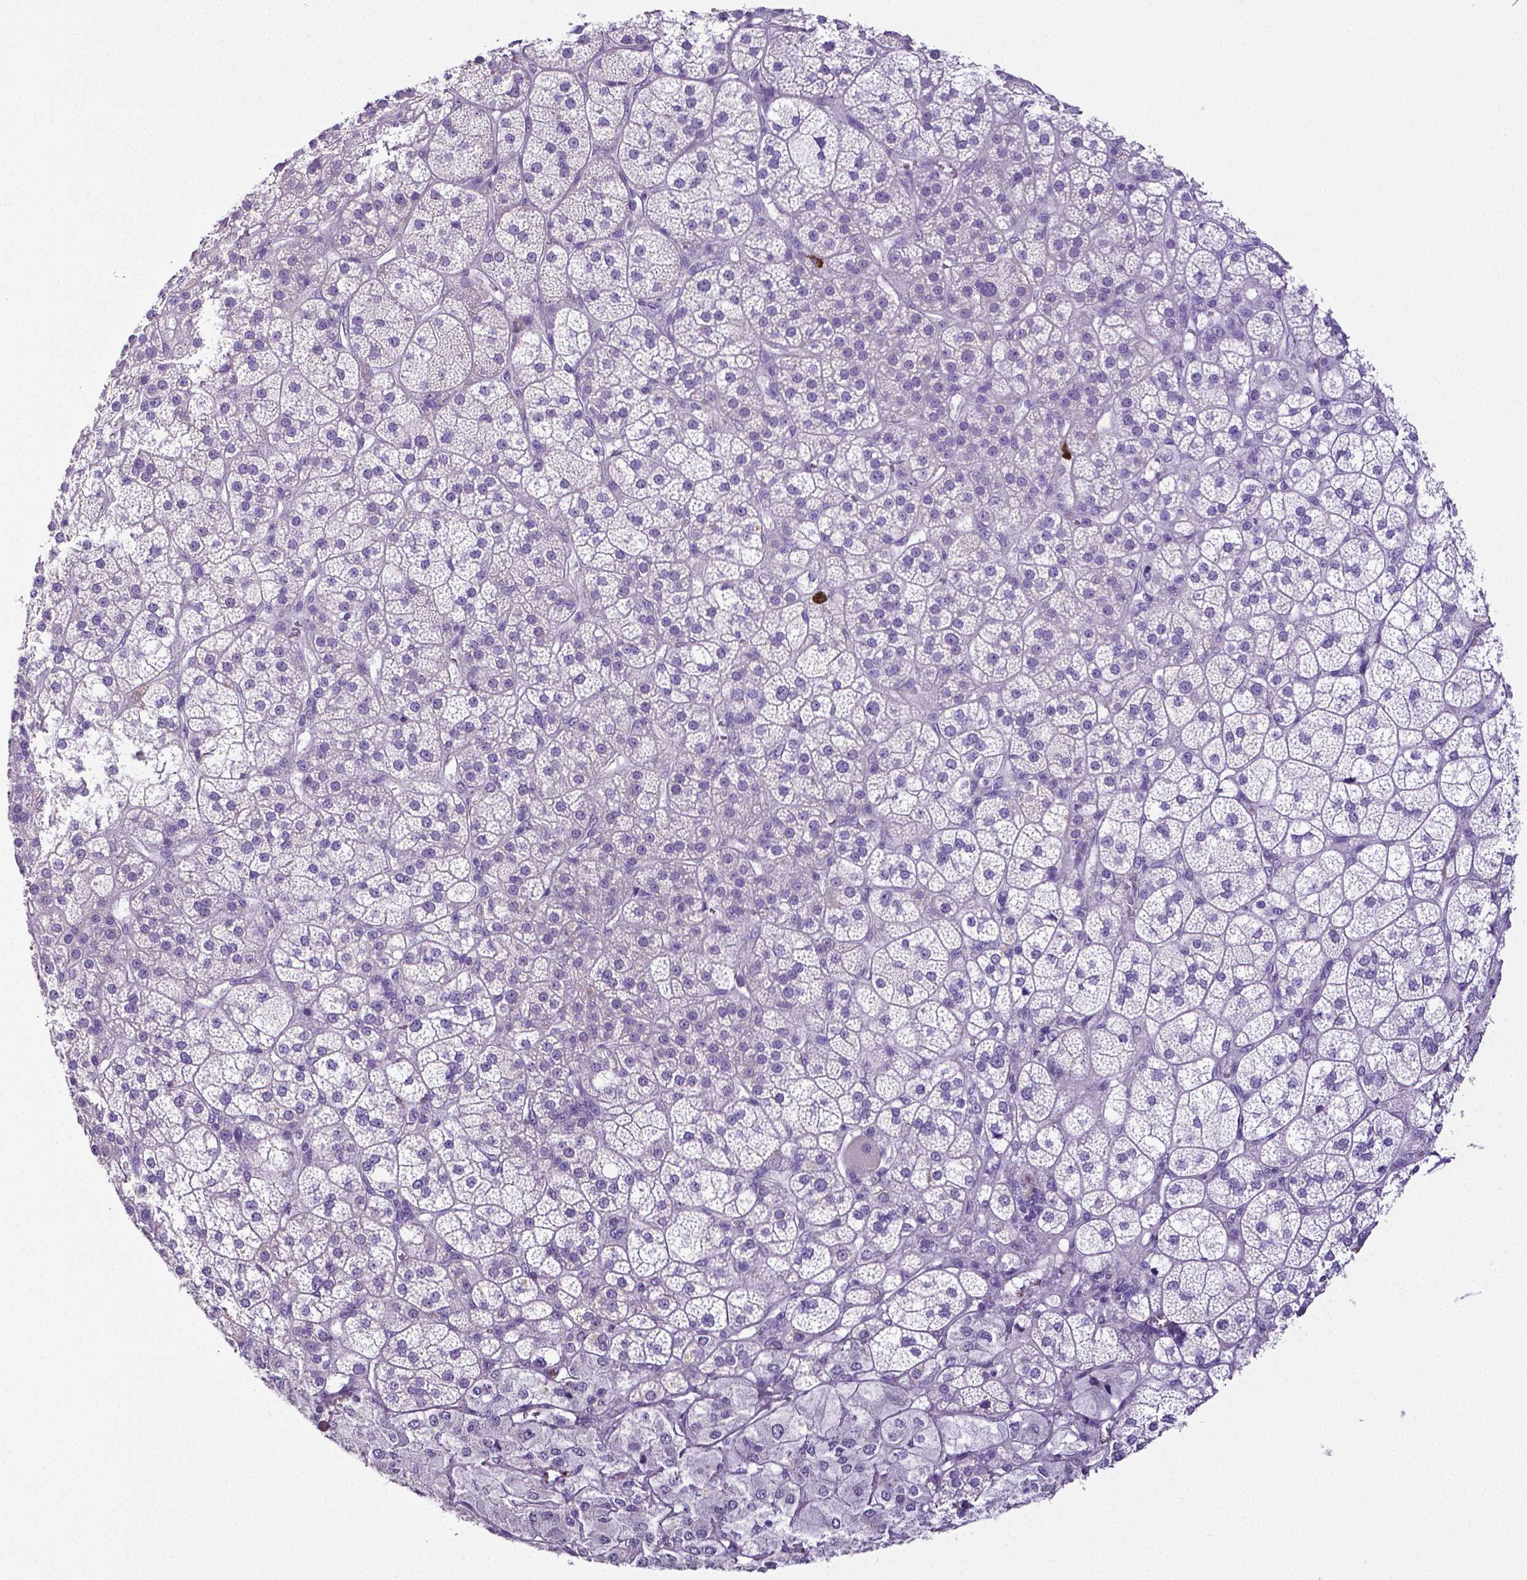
{"staining": {"intensity": "negative", "quantity": "none", "location": "none"}, "tissue": "adrenal gland", "cell_type": "Glandular cells", "image_type": "normal", "snomed": [{"axis": "morphology", "description": "Normal tissue, NOS"}, {"axis": "topography", "description": "Adrenal gland"}], "caption": "High power microscopy micrograph of an immunohistochemistry (IHC) histopathology image of unremarkable adrenal gland, revealing no significant expression in glandular cells.", "gene": "MMP9", "patient": {"sex": "female", "age": 60}}